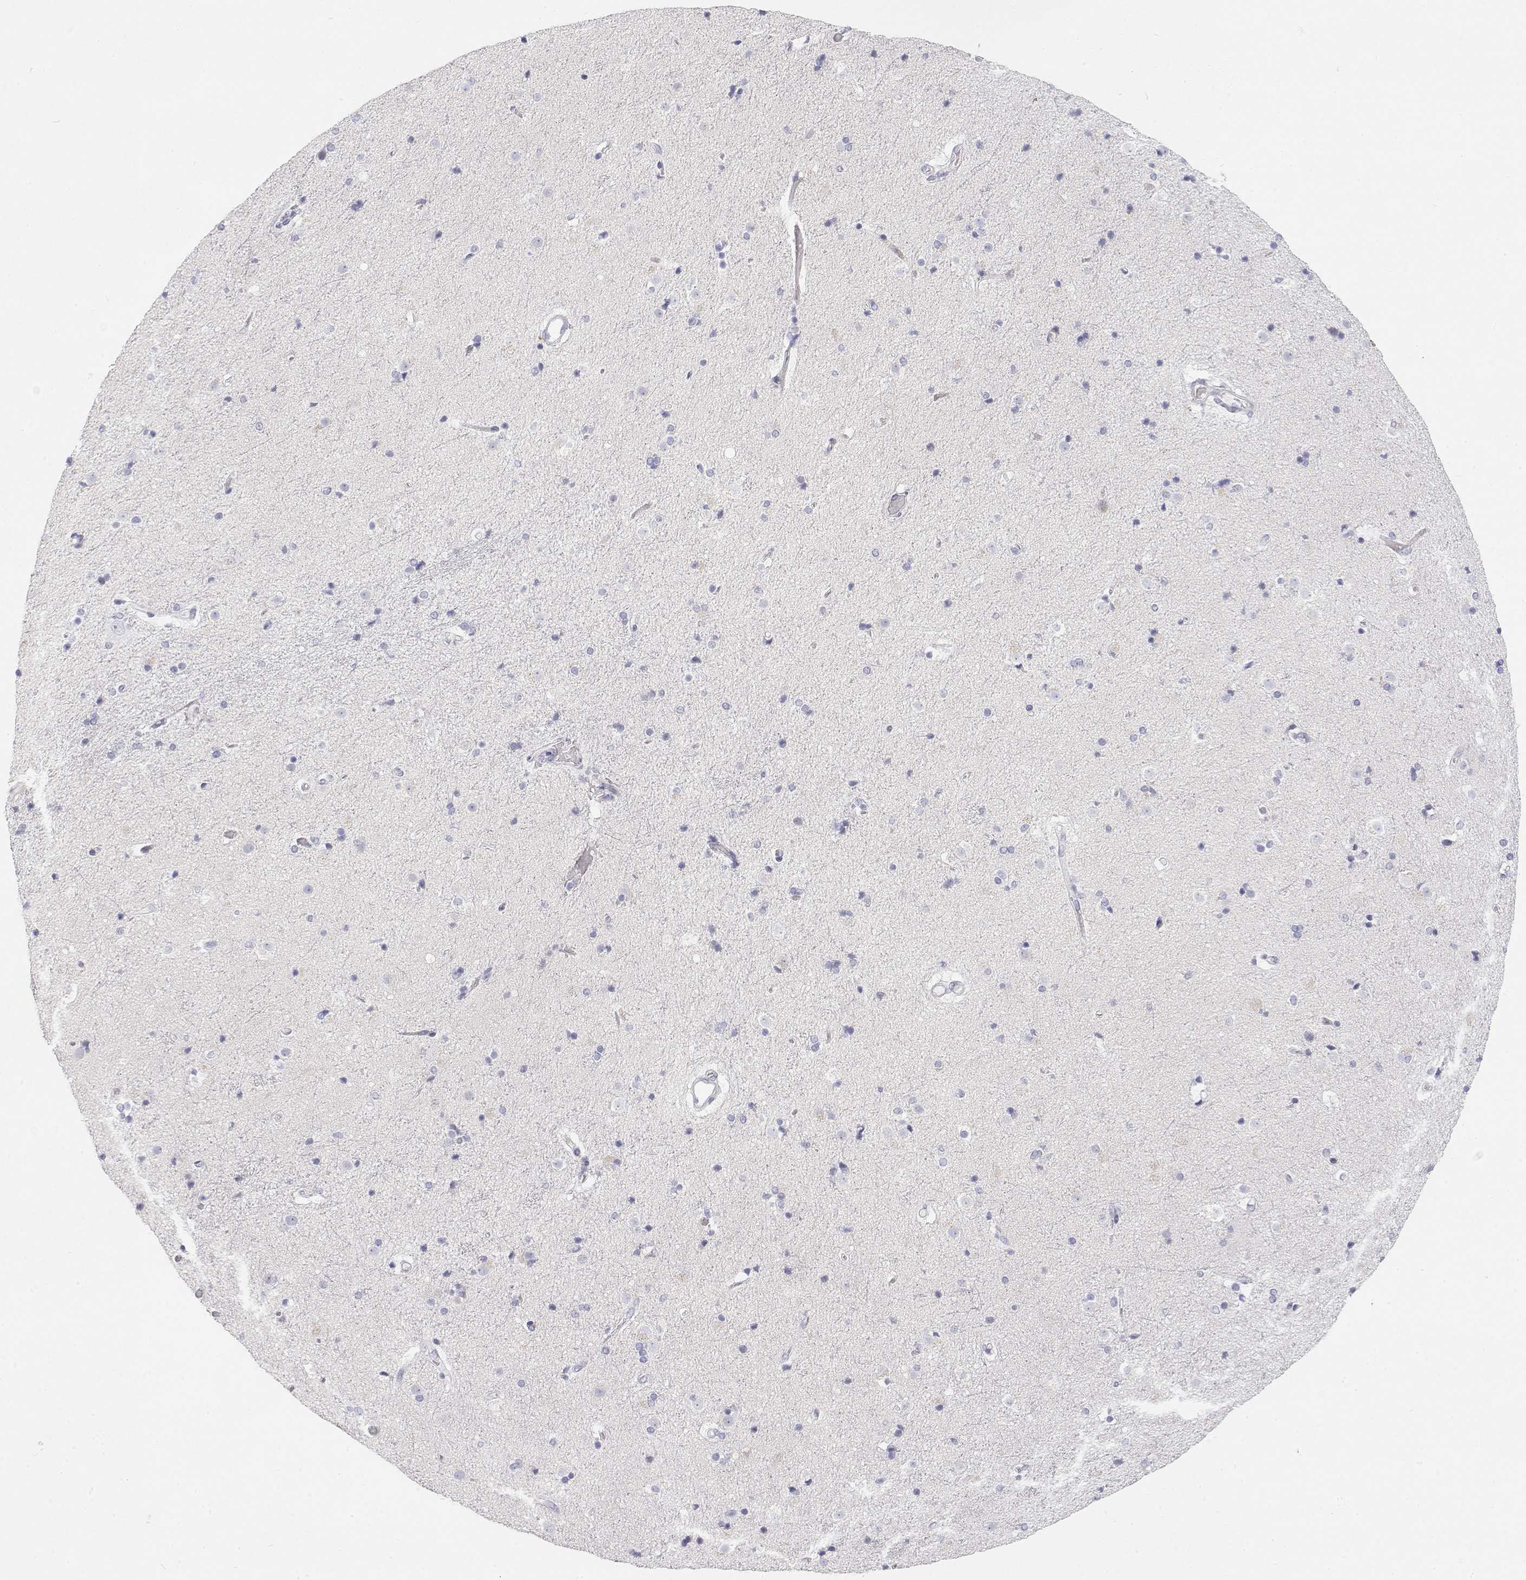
{"staining": {"intensity": "negative", "quantity": "none", "location": "none"}, "tissue": "caudate", "cell_type": "Glial cells", "image_type": "normal", "snomed": [{"axis": "morphology", "description": "Normal tissue, NOS"}, {"axis": "topography", "description": "Lateral ventricle wall"}], "caption": "Glial cells show no significant positivity in benign caudate. (Brightfield microscopy of DAB immunohistochemistry (IHC) at high magnification).", "gene": "MISP", "patient": {"sex": "female", "age": 71}}